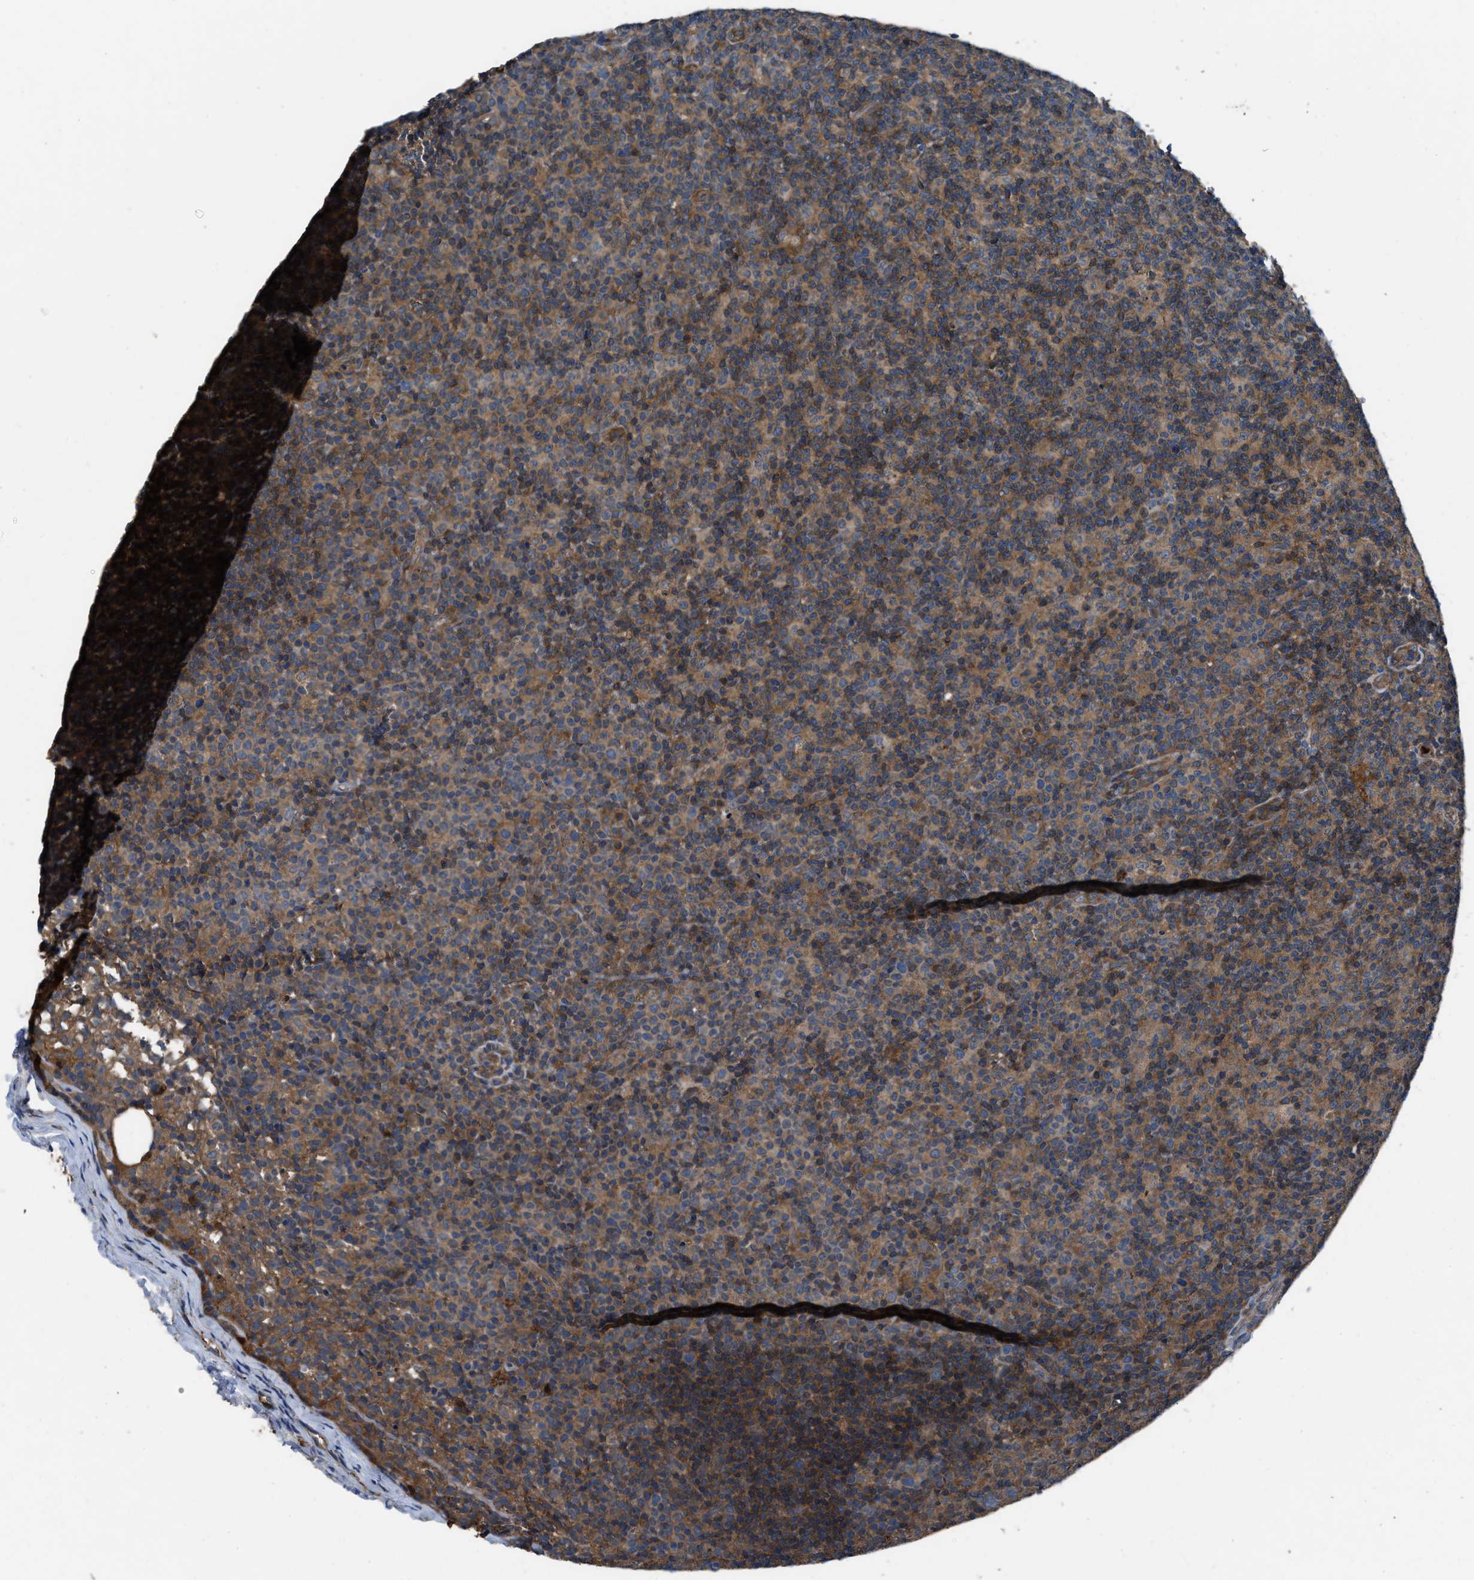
{"staining": {"intensity": "moderate", "quantity": ">75%", "location": "cytoplasmic/membranous"}, "tissue": "lymph node", "cell_type": "Germinal center cells", "image_type": "normal", "snomed": [{"axis": "morphology", "description": "Normal tissue, NOS"}, {"axis": "morphology", "description": "Inflammation, NOS"}, {"axis": "topography", "description": "Lymph node"}], "caption": "Lymph node stained with DAB (3,3'-diaminobenzidine) IHC demonstrates medium levels of moderate cytoplasmic/membranous positivity in about >75% of germinal center cells.", "gene": "USP25", "patient": {"sex": "male", "age": 55}}